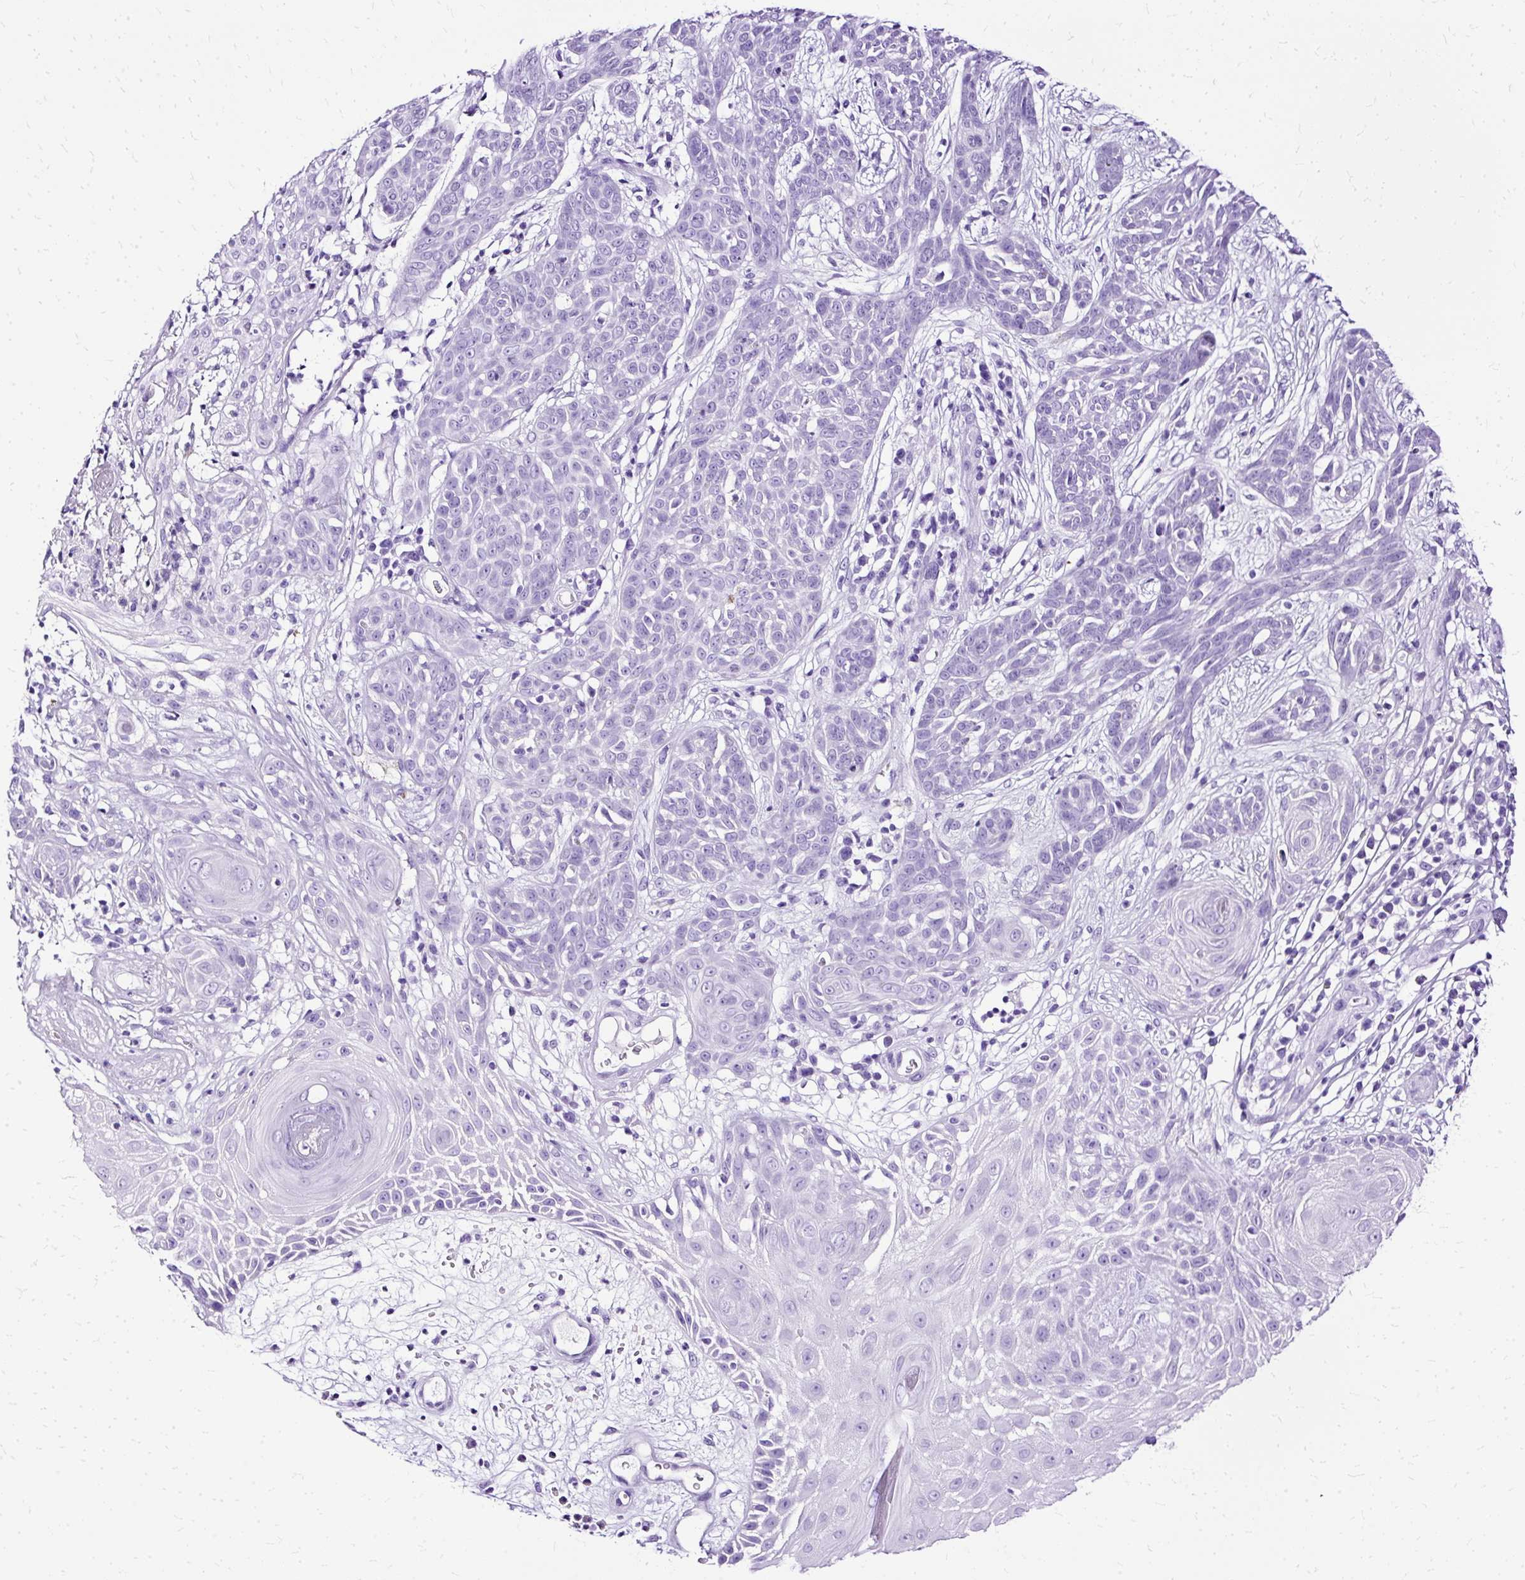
{"staining": {"intensity": "negative", "quantity": "none", "location": "none"}, "tissue": "skin cancer", "cell_type": "Tumor cells", "image_type": "cancer", "snomed": [{"axis": "morphology", "description": "Basal cell carcinoma"}, {"axis": "topography", "description": "Skin"}, {"axis": "topography", "description": "Skin, foot"}], "caption": "Immunohistochemistry (IHC) of skin basal cell carcinoma demonstrates no staining in tumor cells.", "gene": "SLC8A2", "patient": {"sex": "female", "age": 86}}